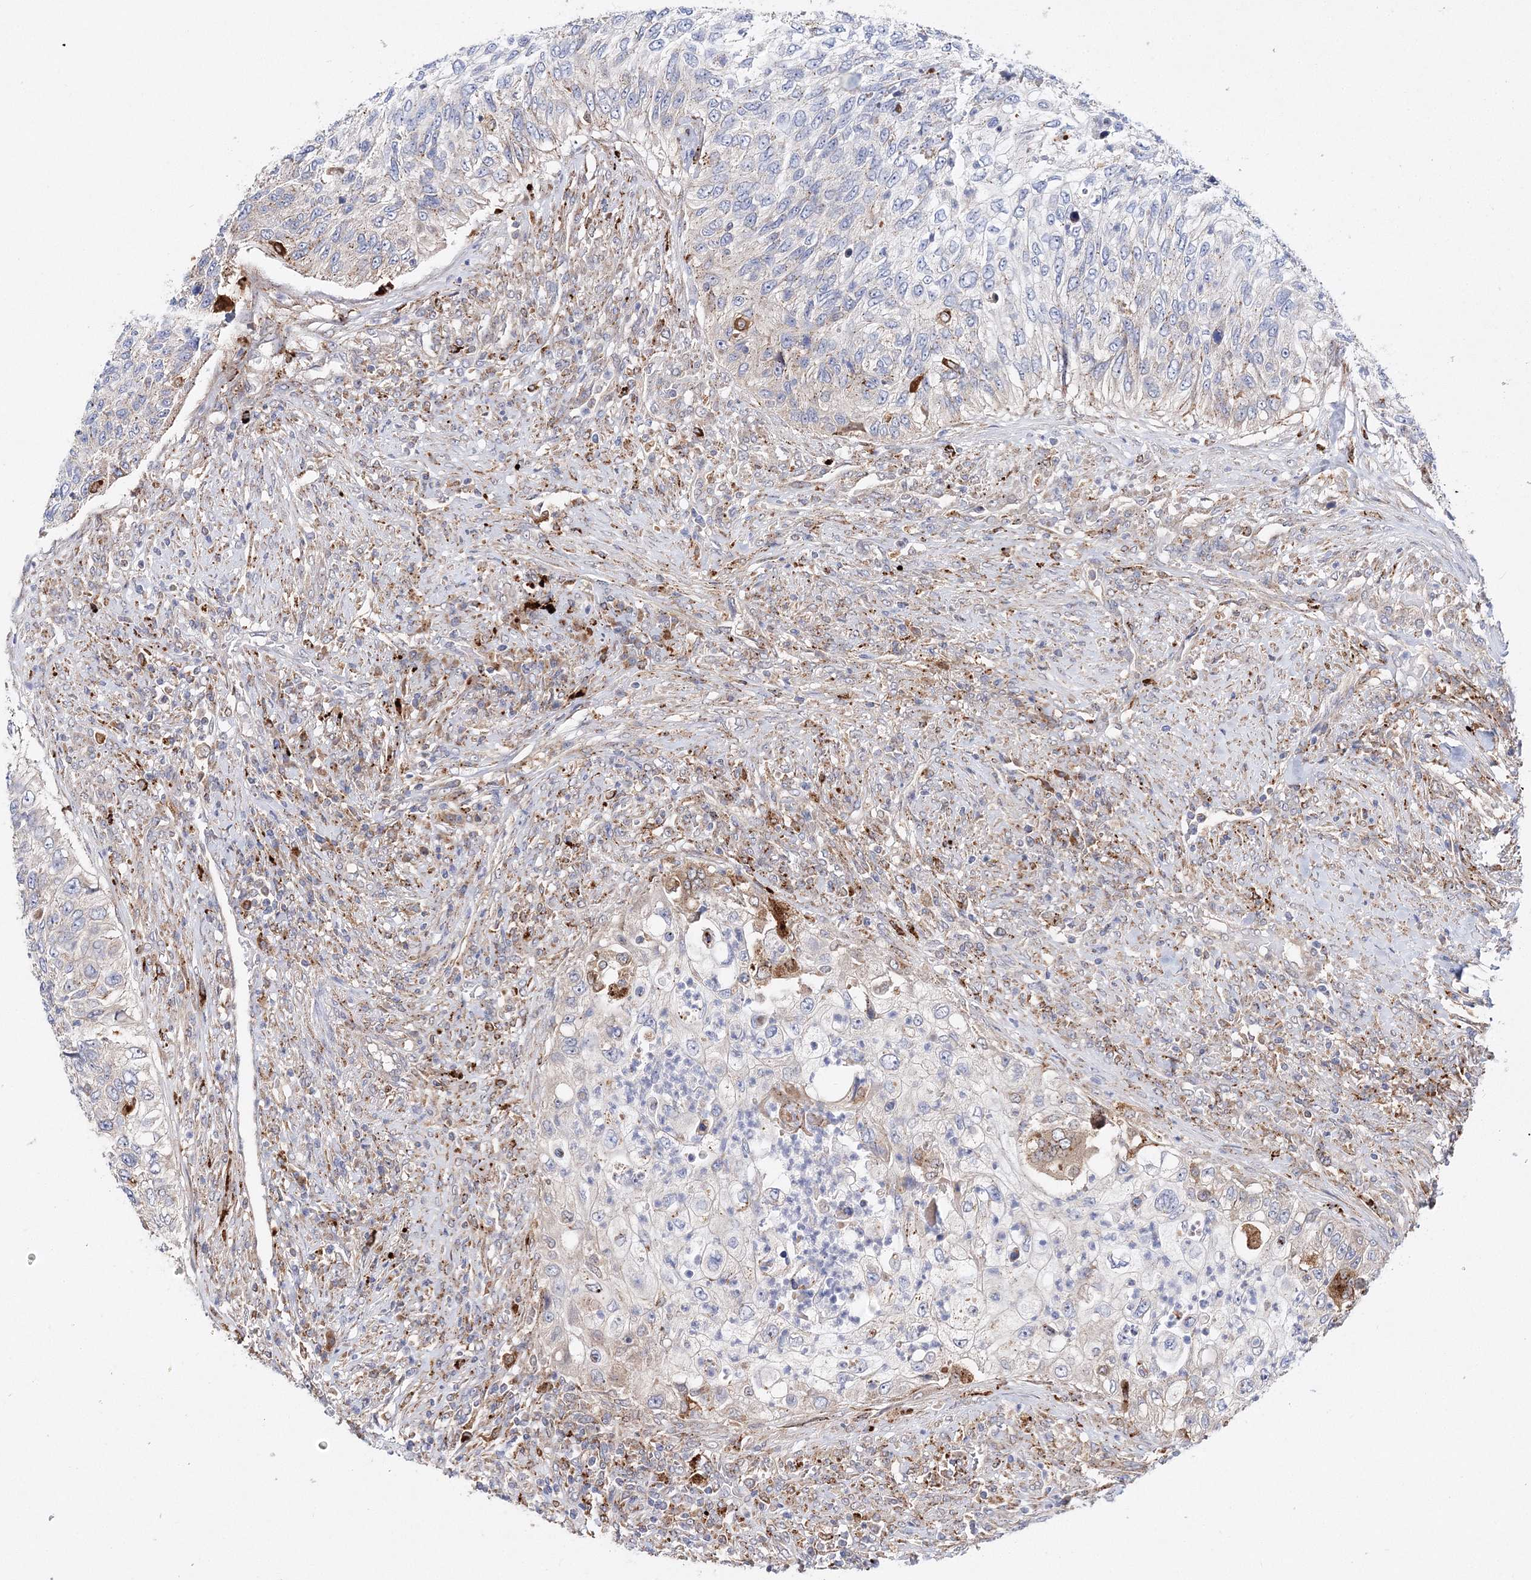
{"staining": {"intensity": "weak", "quantity": "25%-75%", "location": "cytoplasmic/membranous"}, "tissue": "urothelial cancer", "cell_type": "Tumor cells", "image_type": "cancer", "snomed": [{"axis": "morphology", "description": "Urothelial carcinoma, High grade"}, {"axis": "topography", "description": "Urinary bladder"}], "caption": "Protein positivity by immunohistochemistry shows weak cytoplasmic/membranous positivity in approximately 25%-75% of tumor cells in urothelial cancer.", "gene": "C3orf38", "patient": {"sex": "female", "age": 60}}